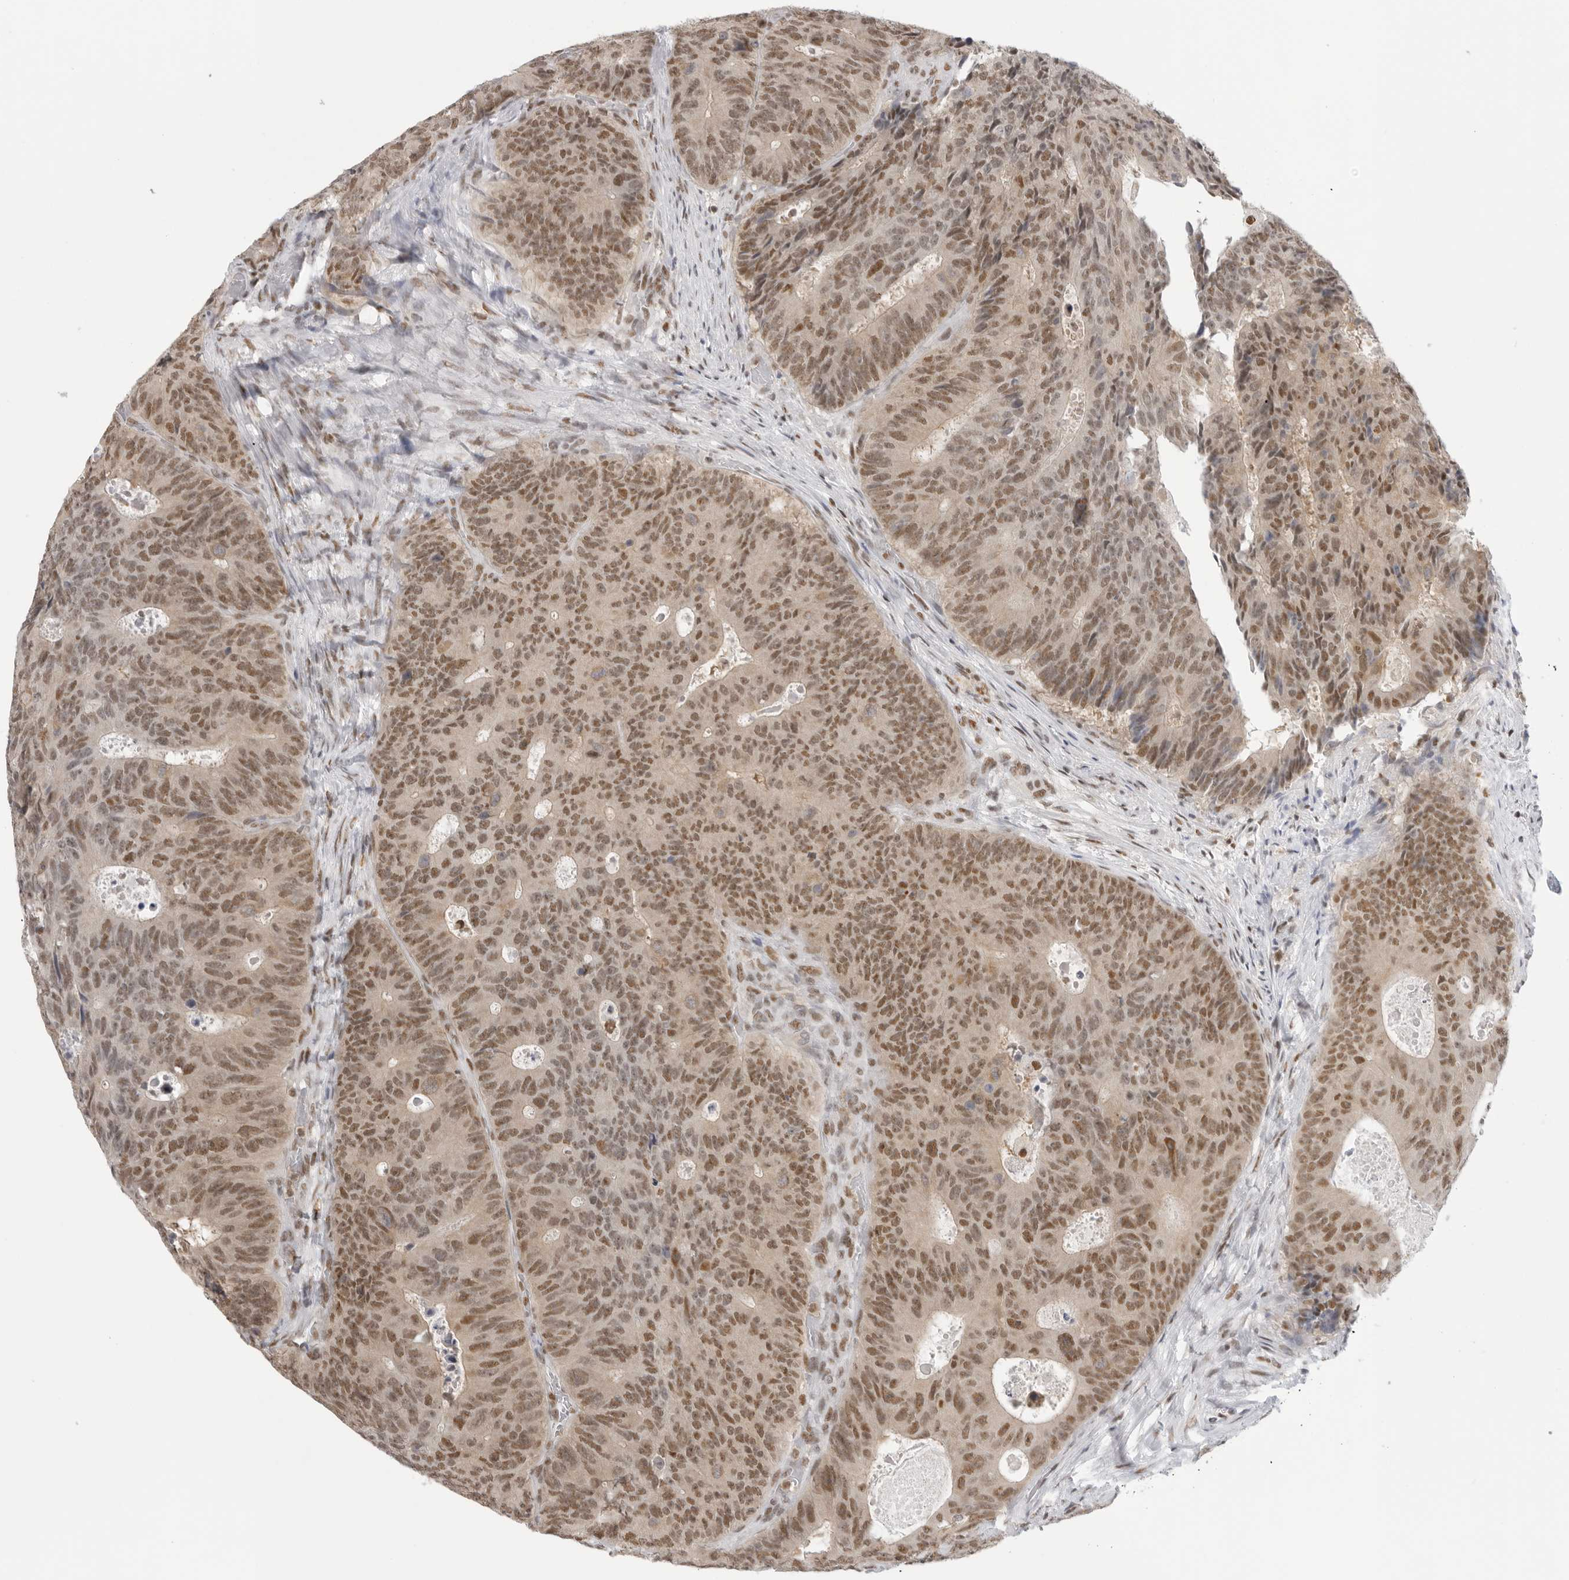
{"staining": {"intensity": "moderate", "quantity": ">75%", "location": "nuclear"}, "tissue": "colorectal cancer", "cell_type": "Tumor cells", "image_type": "cancer", "snomed": [{"axis": "morphology", "description": "Adenocarcinoma, NOS"}, {"axis": "topography", "description": "Colon"}], "caption": "Immunohistochemical staining of human colorectal cancer reveals medium levels of moderate nuclear protein staining in about >75% of tumor cells. The staining is performed using DAB brown chromogen to label protein expression. The nuclei are counter-stained blue using hematoxylin.", "gene": "RPA2", "patient": {"sex": "male", "age": 87}}